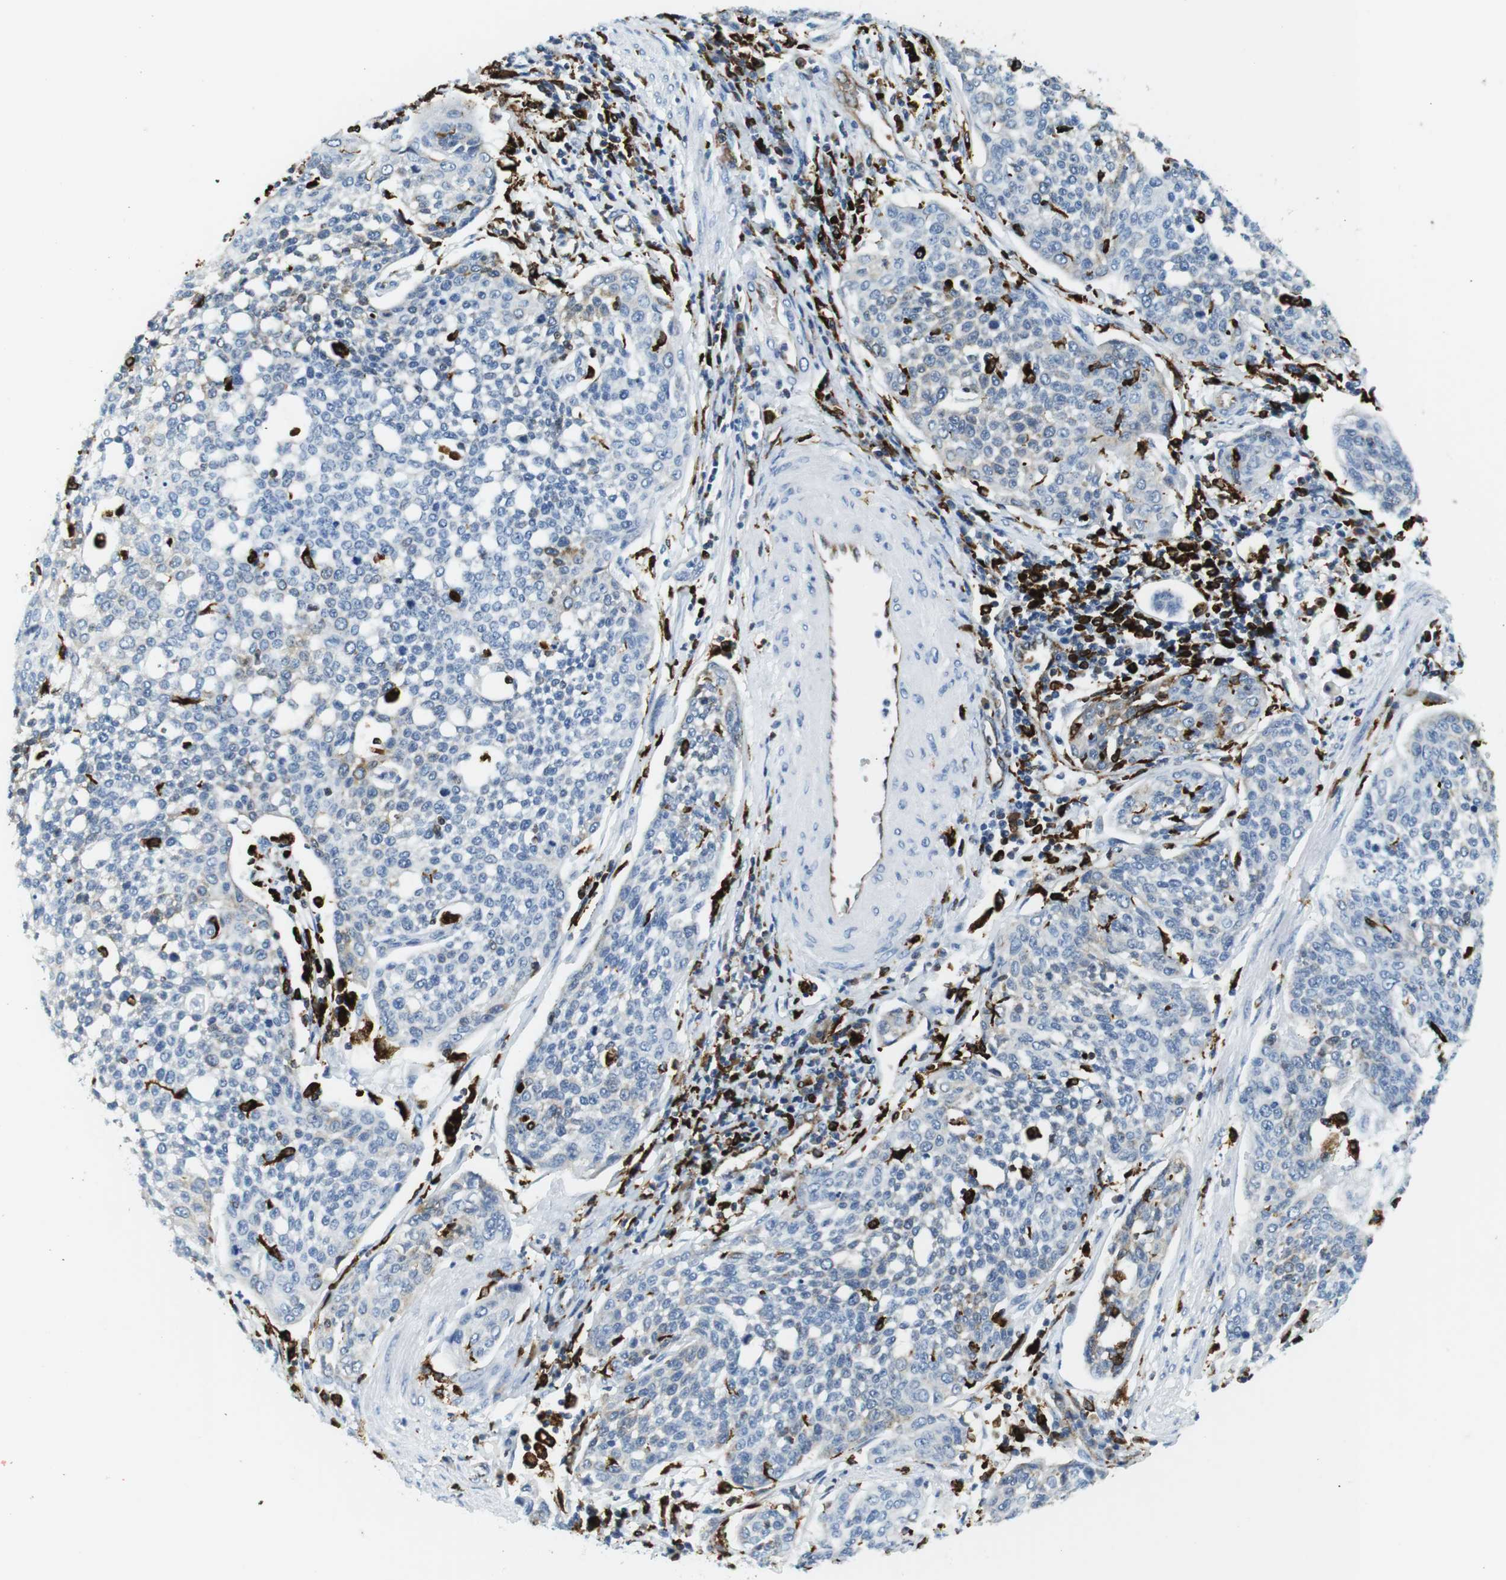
{"staining": {"intensity": "negative", "quantity": "none", "location": "none"}, "tissue": "cervical cancer", "cell_type": "Tumor cells", "image_type": "cancer", "snomed": [{"axis": "morphology", "description": "Squamous cell carcinoma, NOS"}, {"axis": "topography", "description": "Cervix"}], "caption": "Photomicrograph shows no protein expression in tumor cells of cervical squamous cell carcinoma tissue.", "gene": "CIITA", "patient": {"sex": "female", "age": 34}}